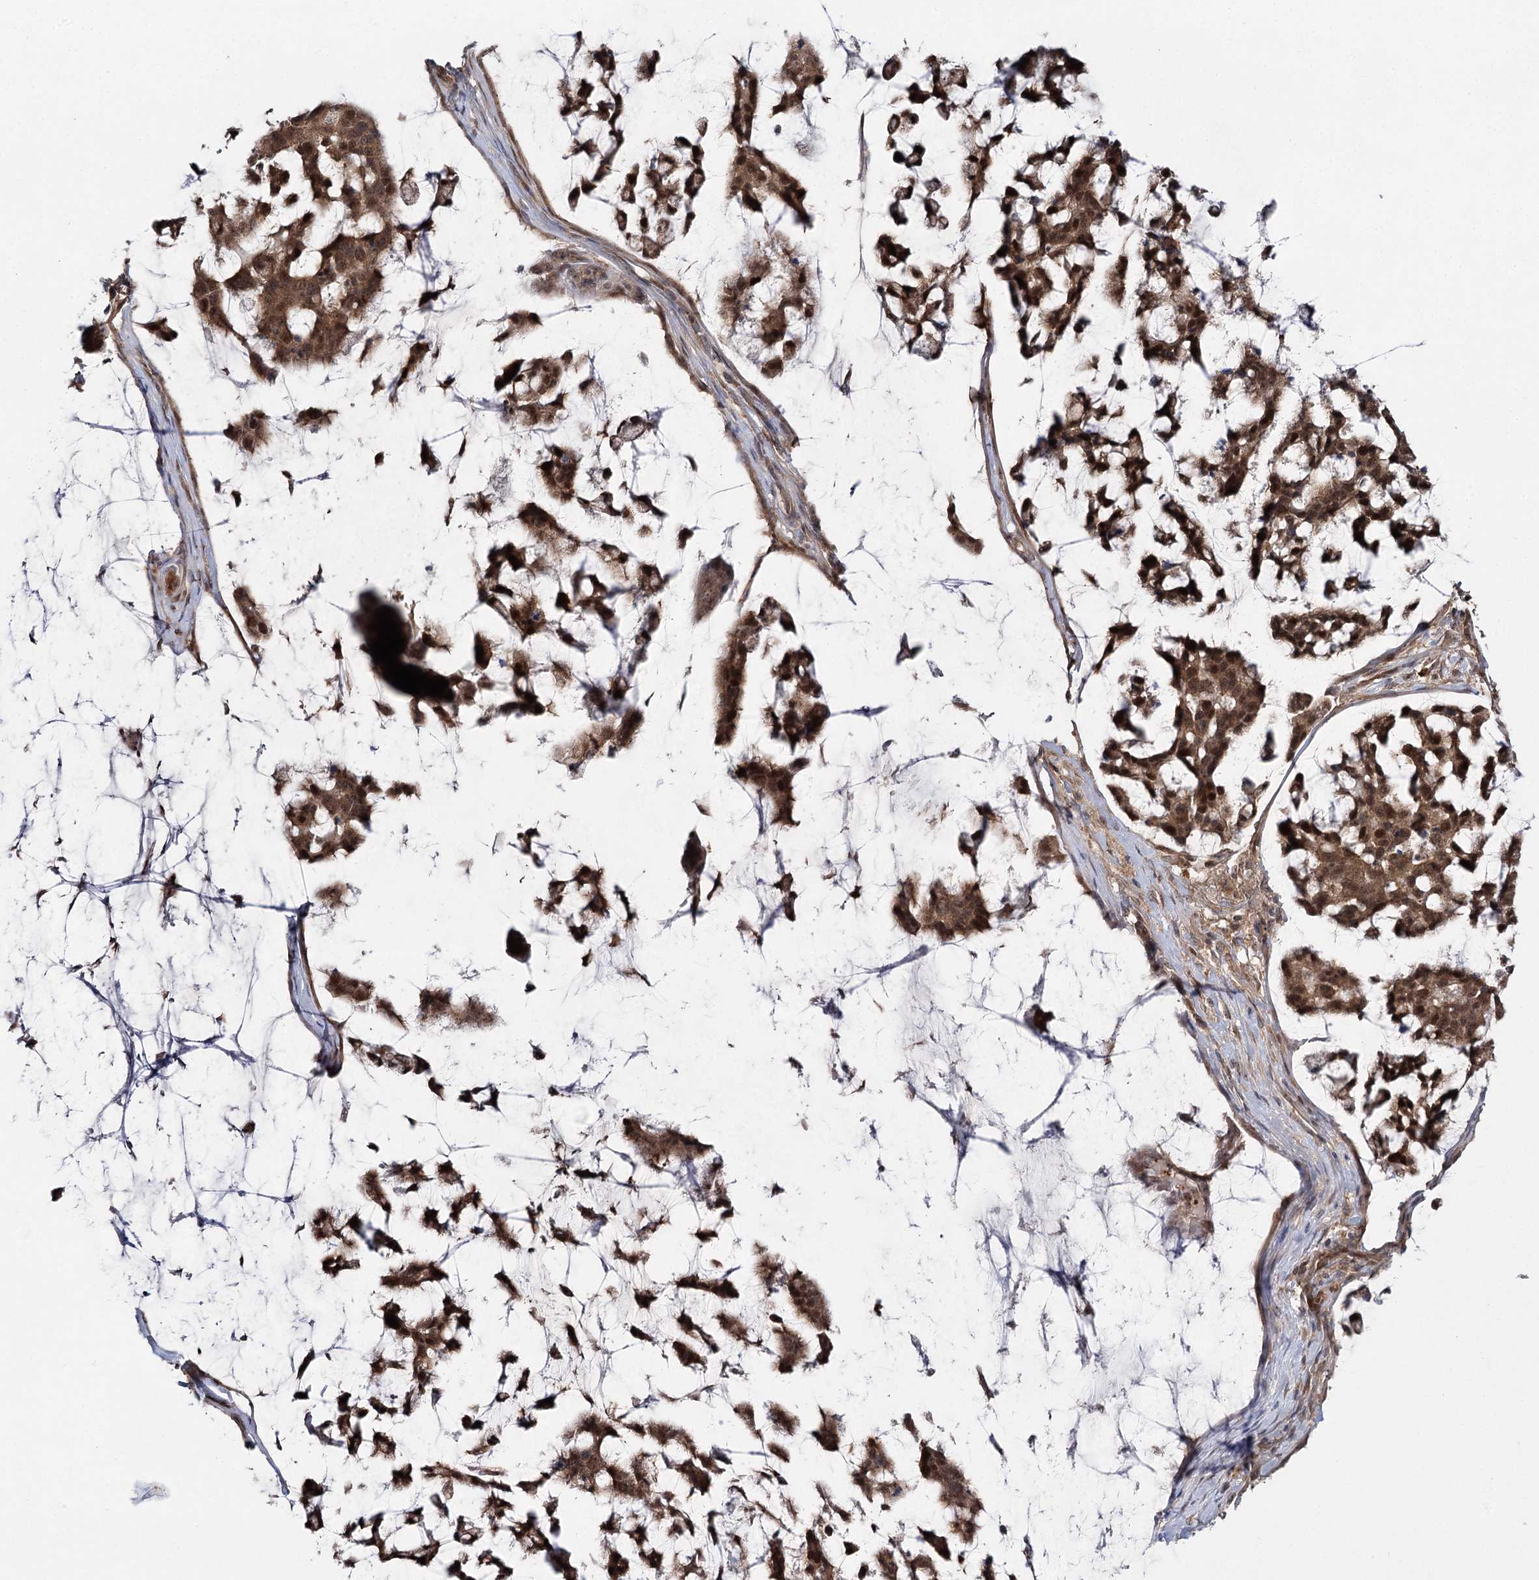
{"staining": {"intensity": "strong", "quantity": ">75%", "location": "cytoplasmic/membranous,nuclear"}, "tissue": "stomach cancer", "cell_type": "Tumor cells", "image_type": "cancer", "snomed": [{"axis": "morphology", "description": "Adenocarcinoma, NOS"}, {"axis": "topography", "description": "Stomach, lower"}], "caption": "There is high levels of strong cytoplasmic/membranous and nuclear positivity in tumor cells of adenocarcinoma (stomach), as demonstrated by immunohistochemical staining (brown color).", "gene": "WDR44", "patient": {"sex": "male", "age": 67}}